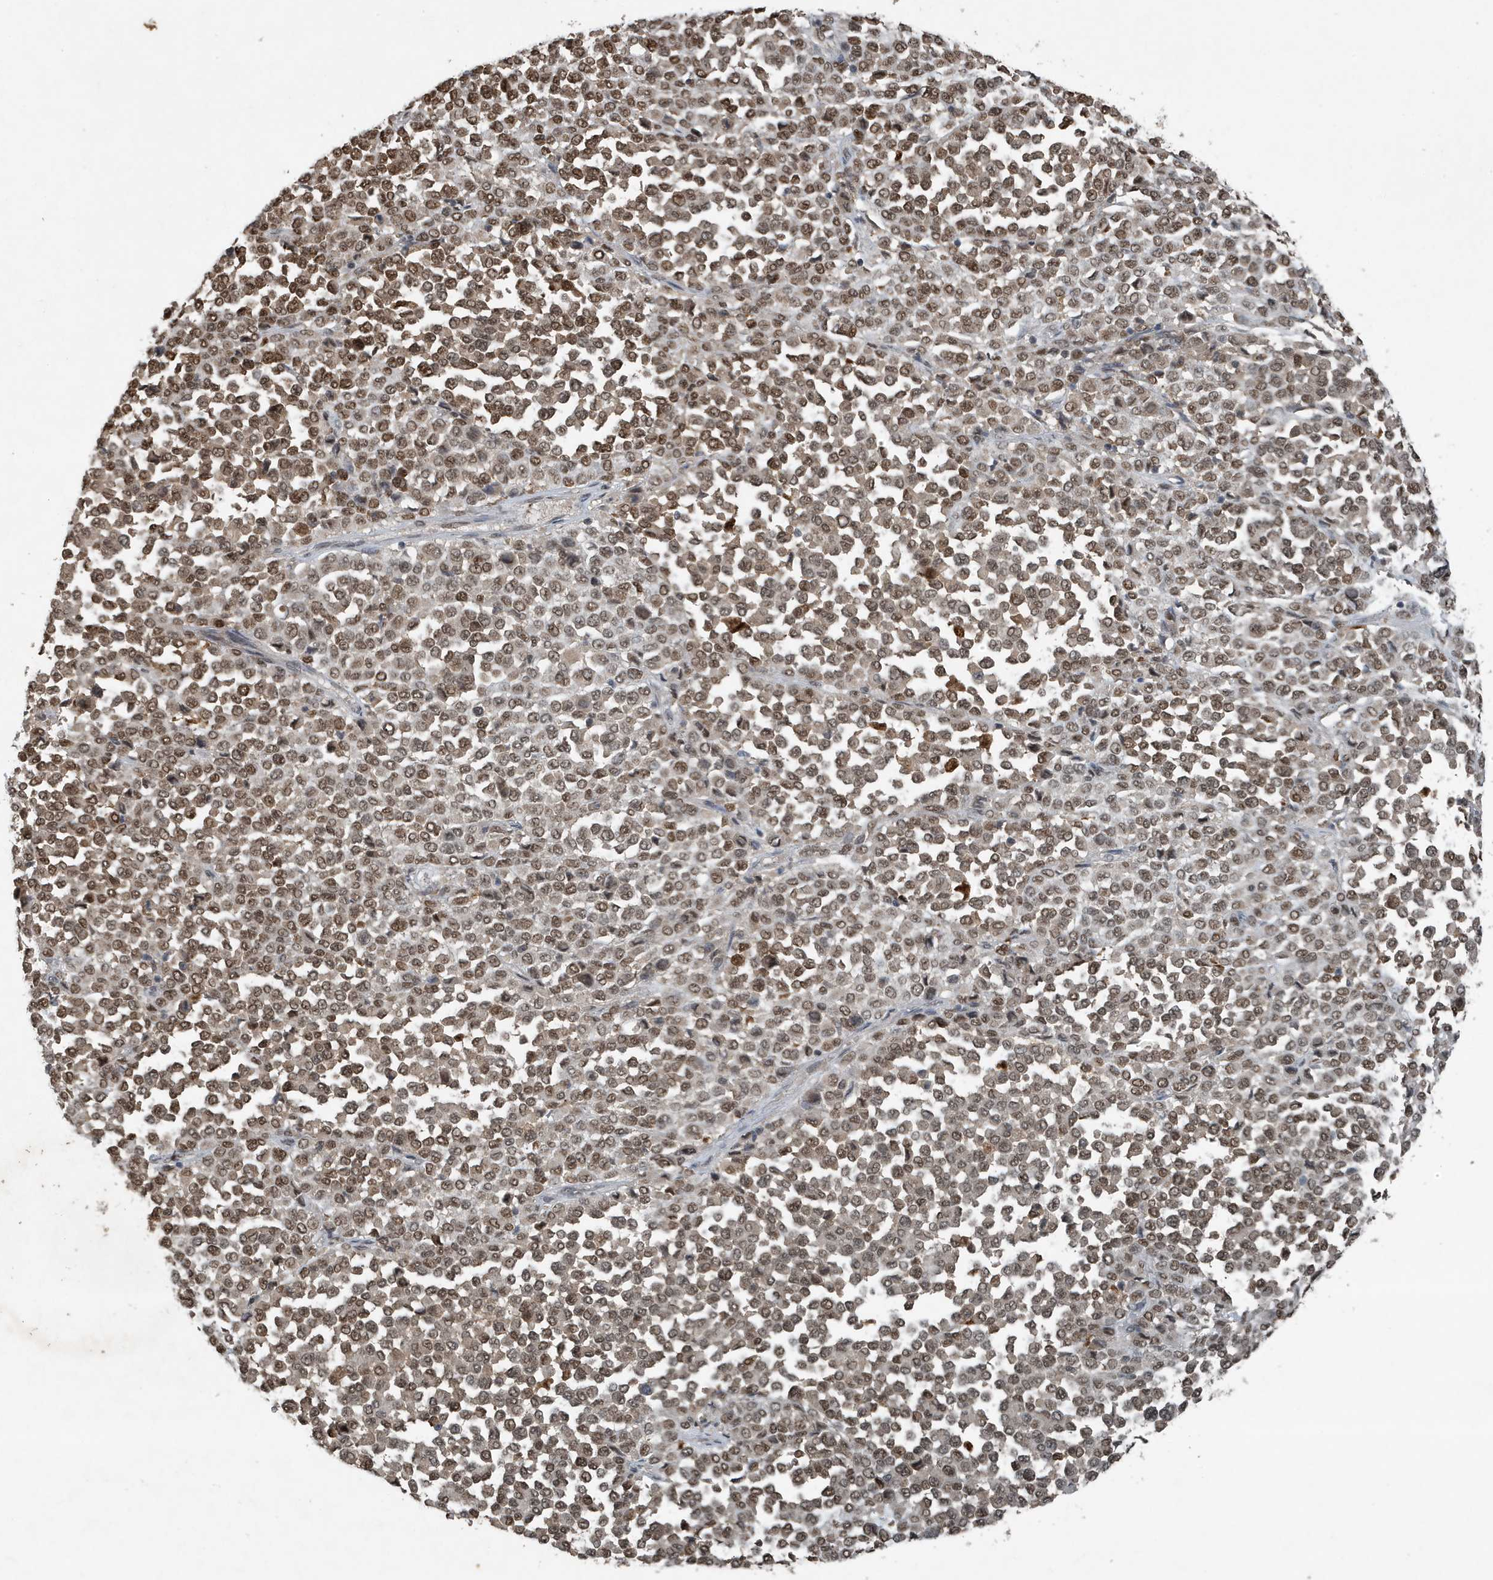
{"staining": {"intensity": "moderate", "quantity": ">75%", "location": "nuclear"}, "tissue": "melanoma", "cell_type": "Tumor cells", "image_type": "cancer", "snomed": [{"axis": "morphology", "description": "Malignant melanoma, Metastatic site"}, {"axis": "topography", "description": "Pancreas"}], "caption": "Human malignant melanoma (metastatic site) stained with a brown dye demonstrates moderate nuclear positive positivity in about >75% of tumor cells.", "gene": "HSPA1A", "patient": {"sex": "female", "age": 30}}